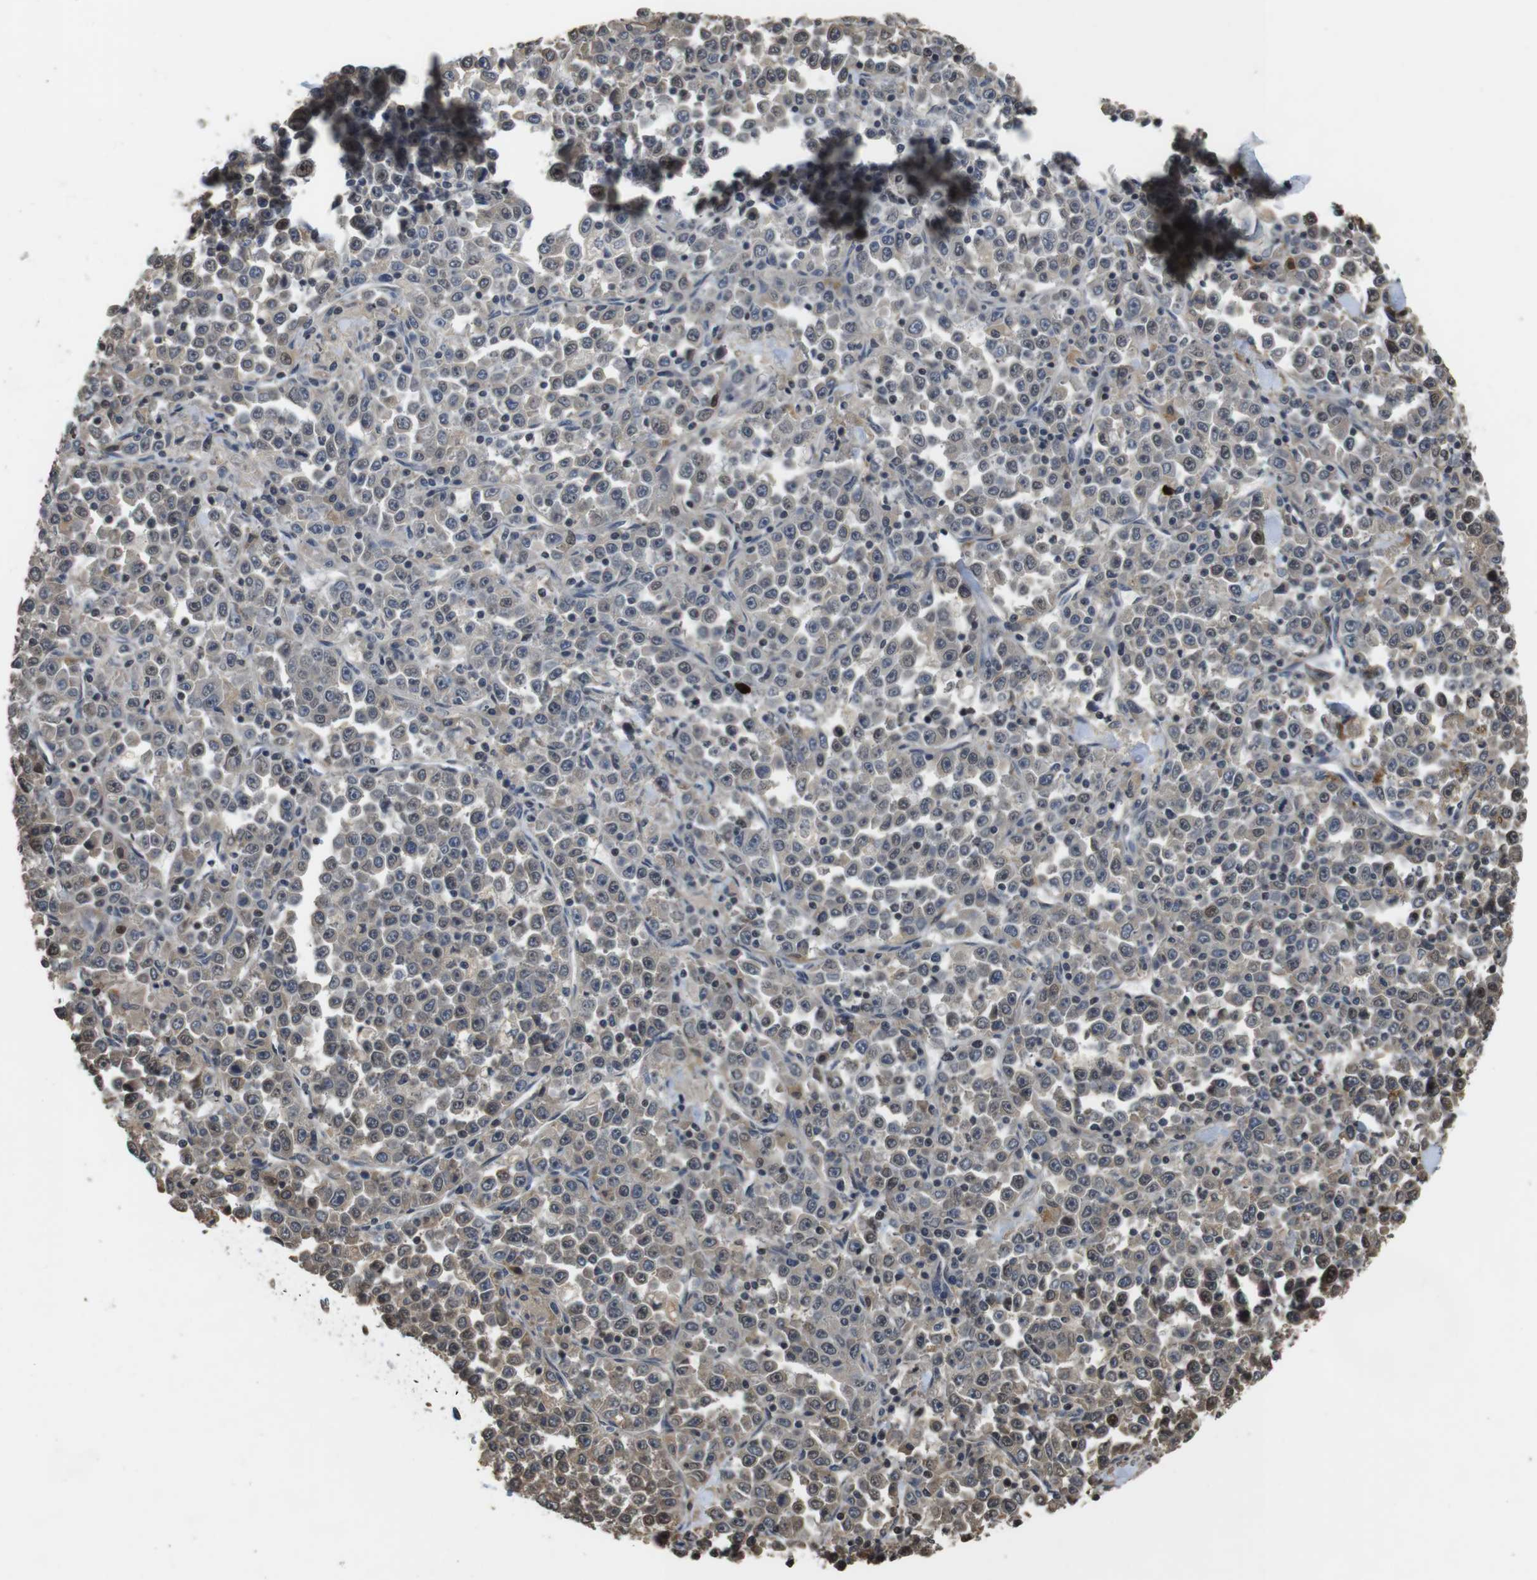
{"staining": {"intensity": "negative", "quantity": "none", "location": "none"}, "tissue": "stomach cancer", "cell_type": "Tumor cells", "image_type": "cancer", "snomed": [{"axis": "morphology", "description": "Normal tissue, NOS"}, {"axis": "morphology", "description": "Adenocarcinoma, NOS"}, {"axis": "topography", "description": "Stomach, upper"}, {"axis": "topography", "description": "Stomach"}], "caption": "This is an immunohistochemistry (IHC) image of human adenocarcinoma (stomach). There is no positivity in tumor cells.", "gene": "FZD10", "patient": {"sex": "male", "age": 59}}